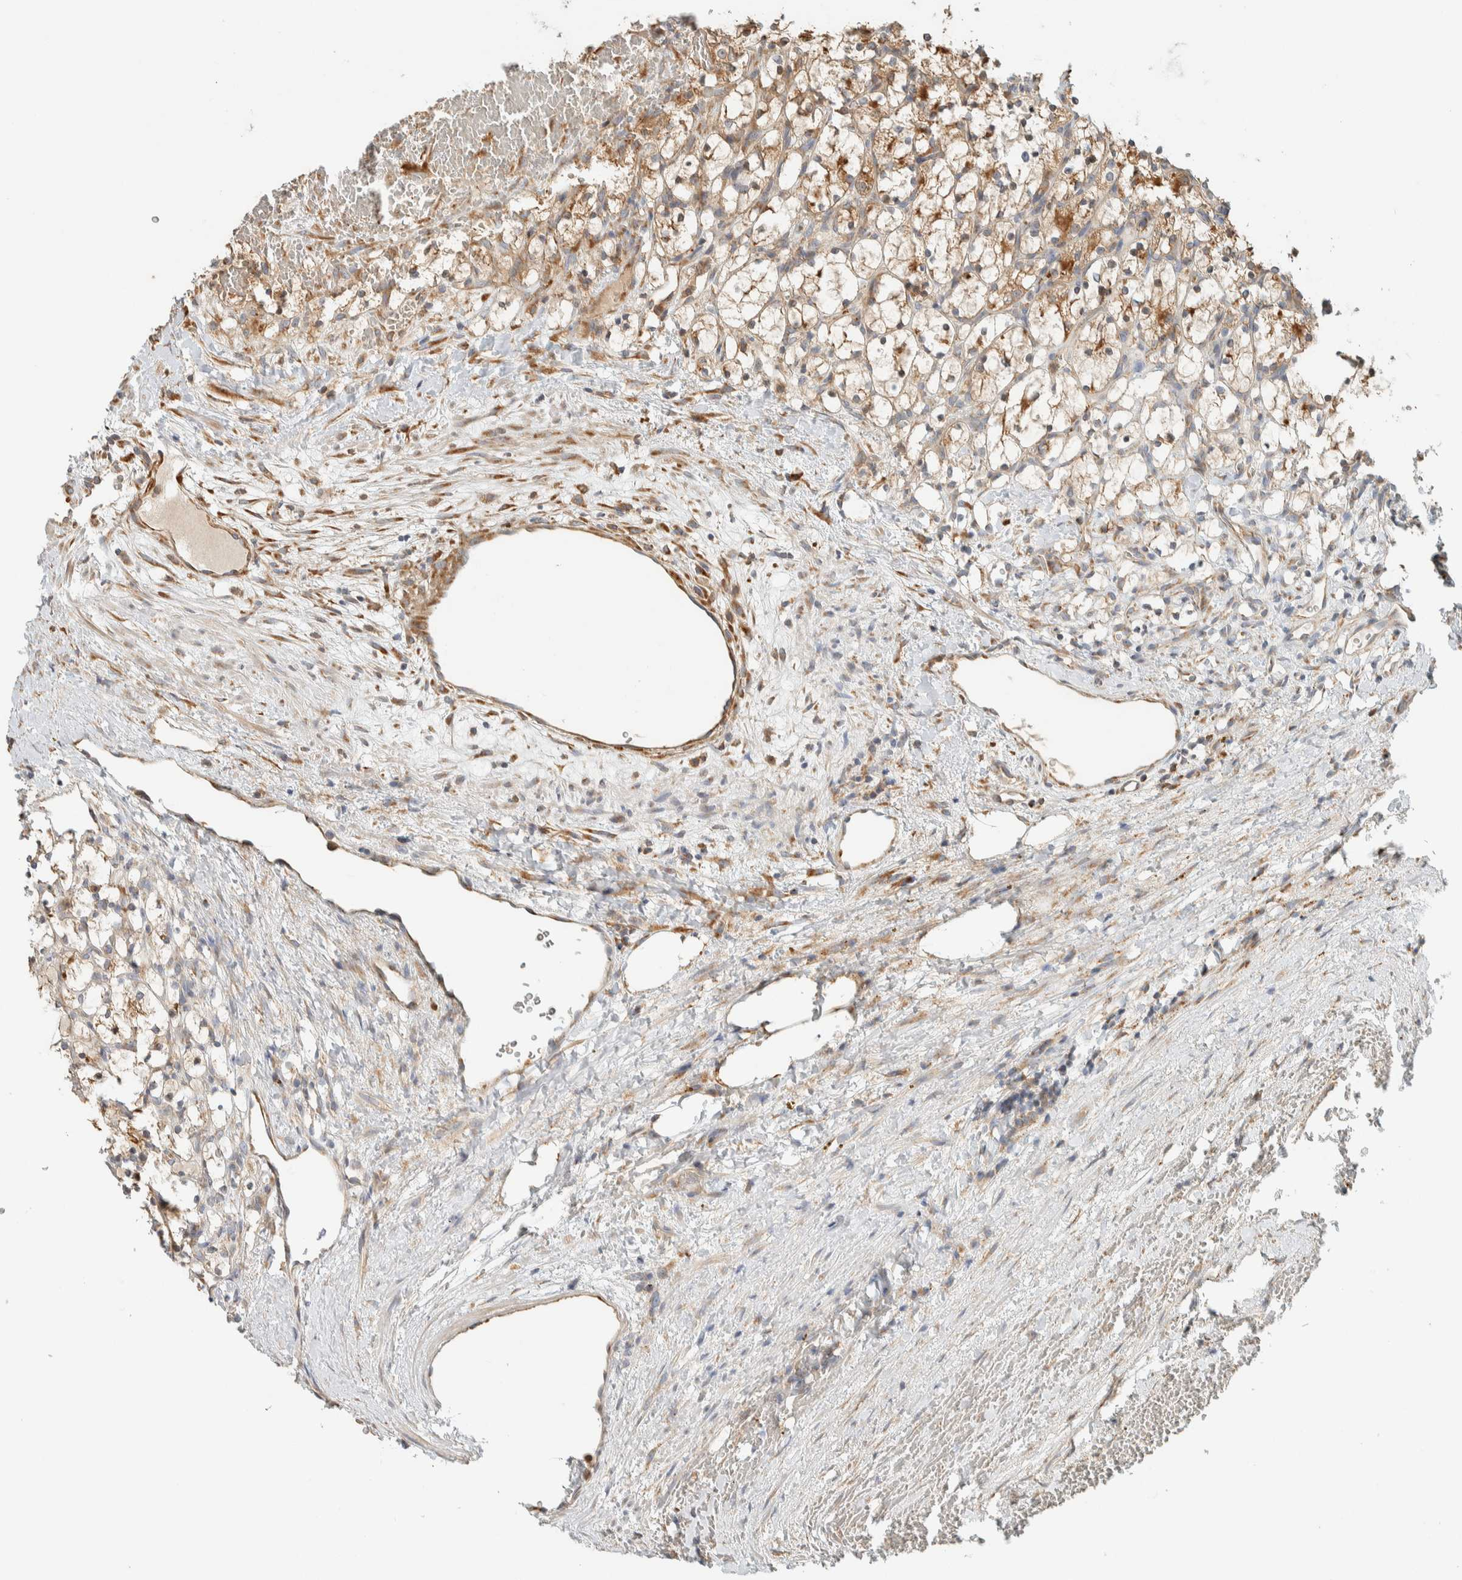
{"staining": {"intensity": "moderate", "quantity": ">75%", "location": "cytoplasmic/membranous"}, "tissue": "renal cancer", "cell_type": "Tumor cells", "image_type": "cancer", "snomed": [{"axis": "morphology", "description": "Adenocarcinoma, NOS"}, {"axis": "topography", "description": "Kidney"}], "caption": "Human adenocarcinoma (renal) stained with a brown dye displays moderate cytoplasmic/membranous positive positivity in approximately >75% of tumor cells.", "gene": "RAB11FIP1", "patient": {"sex": "female", "age": 69}}